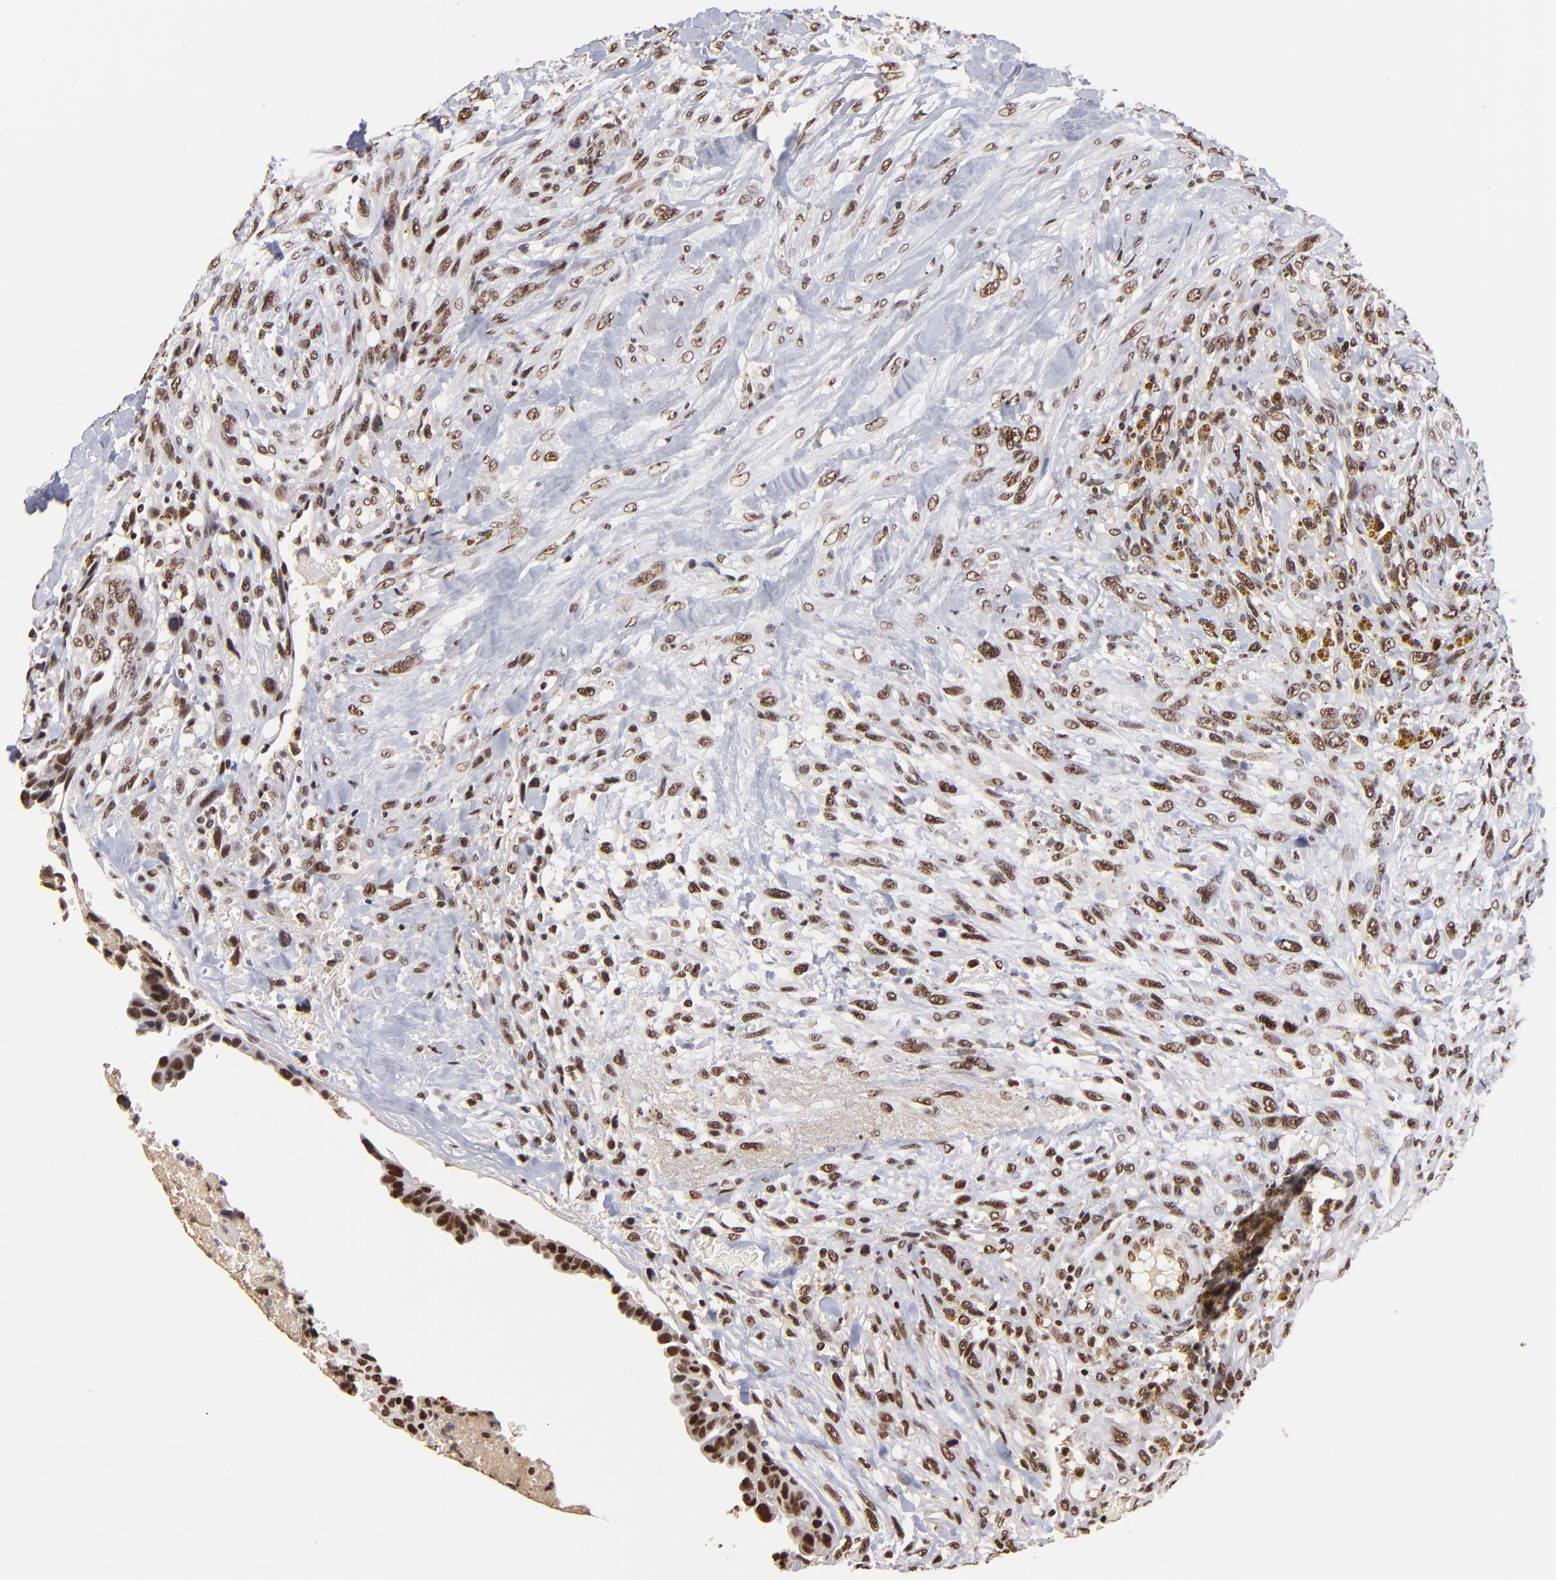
{"staining": {"intensity": "strong", "quantity": ">75%", "location": "nuclear"}, "tissue": "breast cancer", "cell_type": "Tumor cells", "image_type": "cancer", "snomed": [{"axis": "morphology", "description": "Neoplasm, malignant, NOS"}, {"axis": "topography", "description": "Breast"}], "caption": "Protein staining of breast malignant neoplasm tissue exhibits strong nuclear staining in about >75% of tumor cells.", "gene": "ZNF146", "patient": {"sex": "female", "age": 50}}